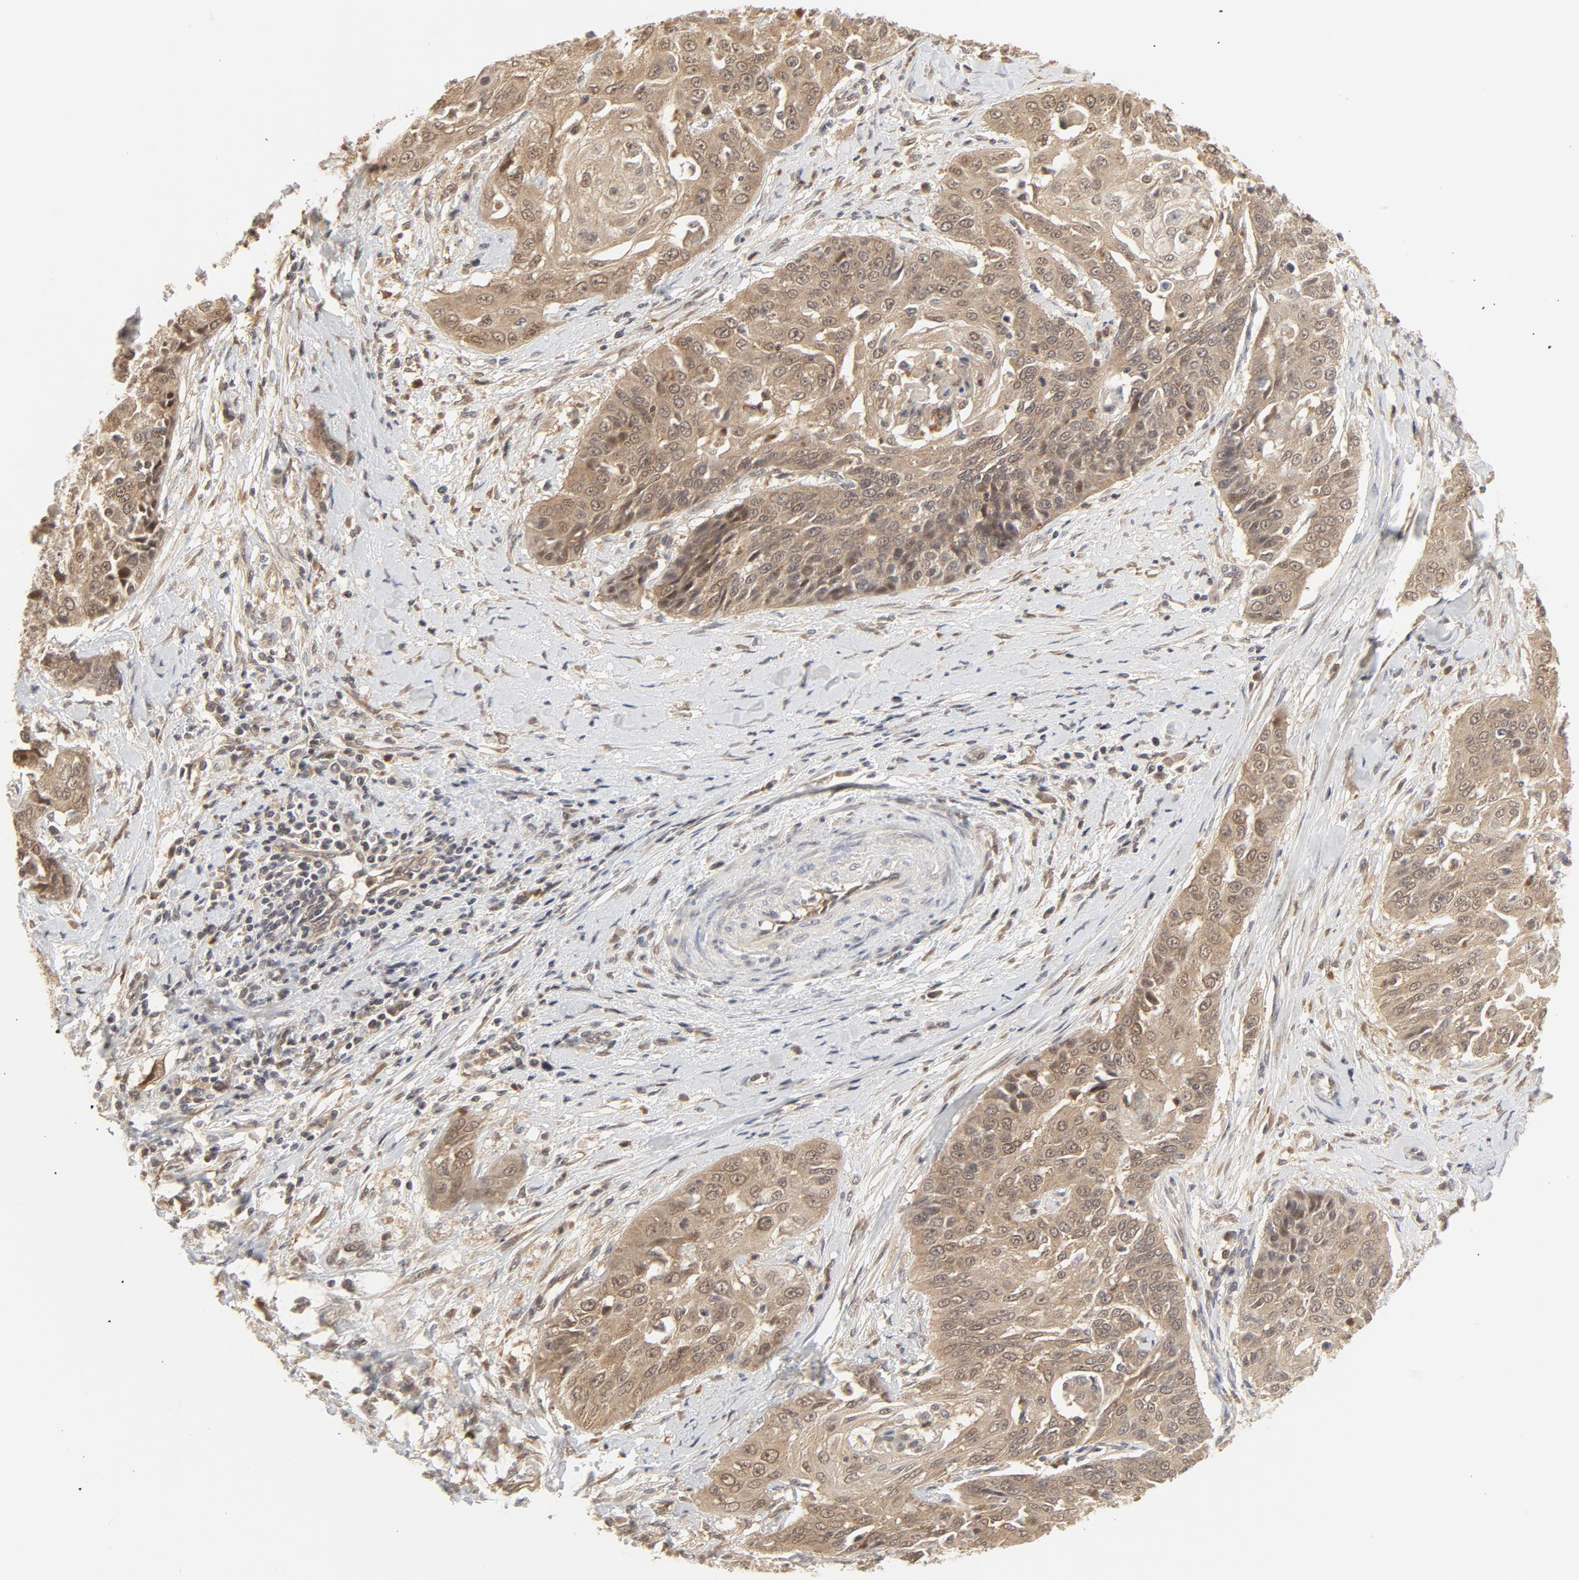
{"staining": {"intensity": "moderate", "quantity": "25%-75%", "location": "cytoplasmic/membranous,nuclear"}, "tissue": "cervical cancer", "cell_type": "Tumor cells", "image_type": "cancer", "snomed": [{"axis": "morphology", "description": "Squamous cell carcinoma, NOS"}, {"axis": "topography", "description": "Cervix"}], "caption": "A brown stain shows moderate cytoplasmic/membranous and nuclear positivity of a protein in cervical cancer (squamous cell carcinoma) tumor cells. (DAB IHC, brown staining for protein, blue staining for nuclei).", "gene": "NEDD8", "patient": {"sex": "female", "age": 64}}